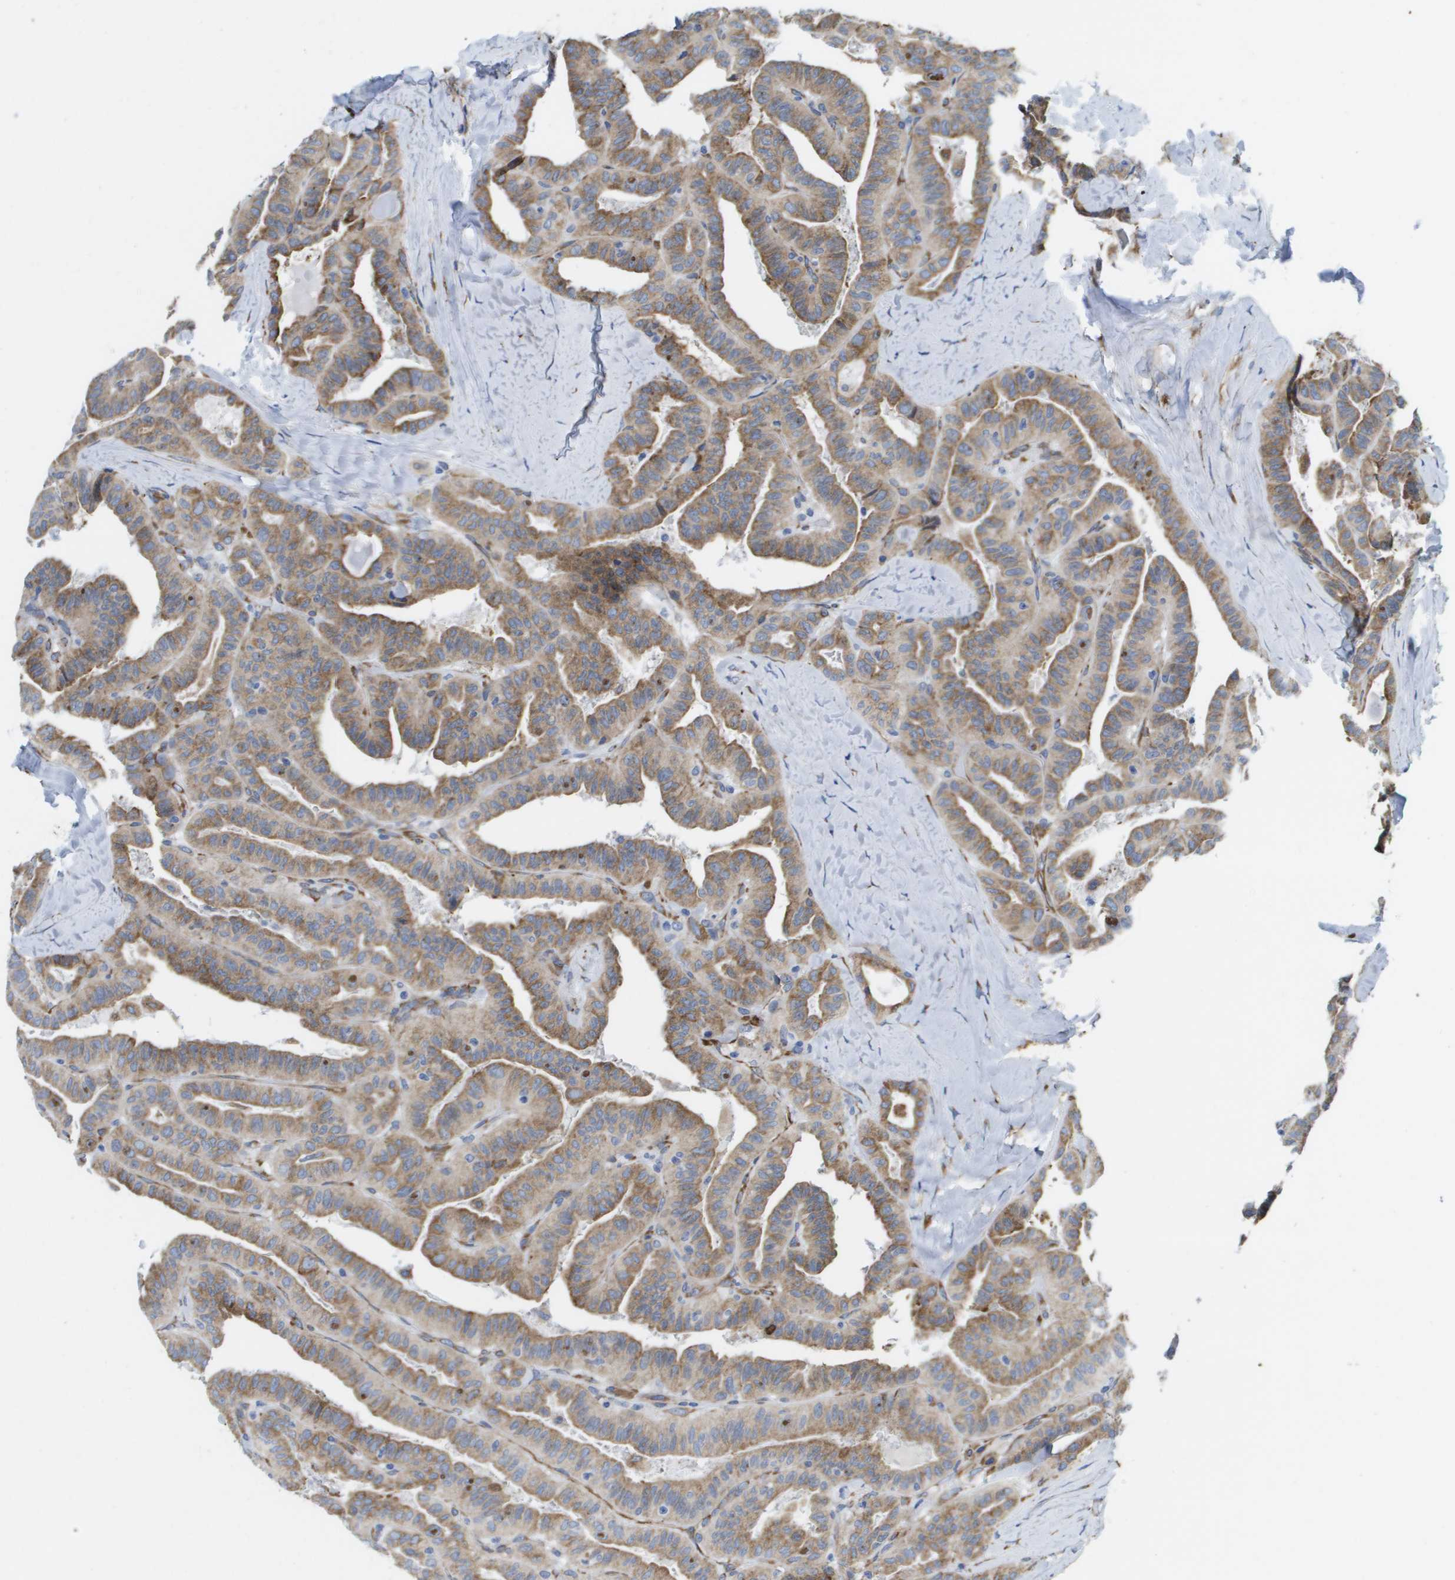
{"staining": {"intensity": "moderate", "quantity": ">75%", "location": "cytoplasmic/membranous"}, "tissue": "thyroid cancer", "cell_type": "Tumor cells", "image_type": "cancer", "snomed": [{"axis": "morphology", "description": "Papillary adenocarcinoma, NOS"}, {"axis": "topography", "description": "Thyroid gland"}], "caption": "Human thyroid cancer (papillary adenocarcinoma) stained for a protein (brown) exhibits moderate cytoplasmic/membranous positive staining in about >75% of tumor cells.", "gene": "ST3GAL2", "patient": {"sex": "male", "age": 77}}